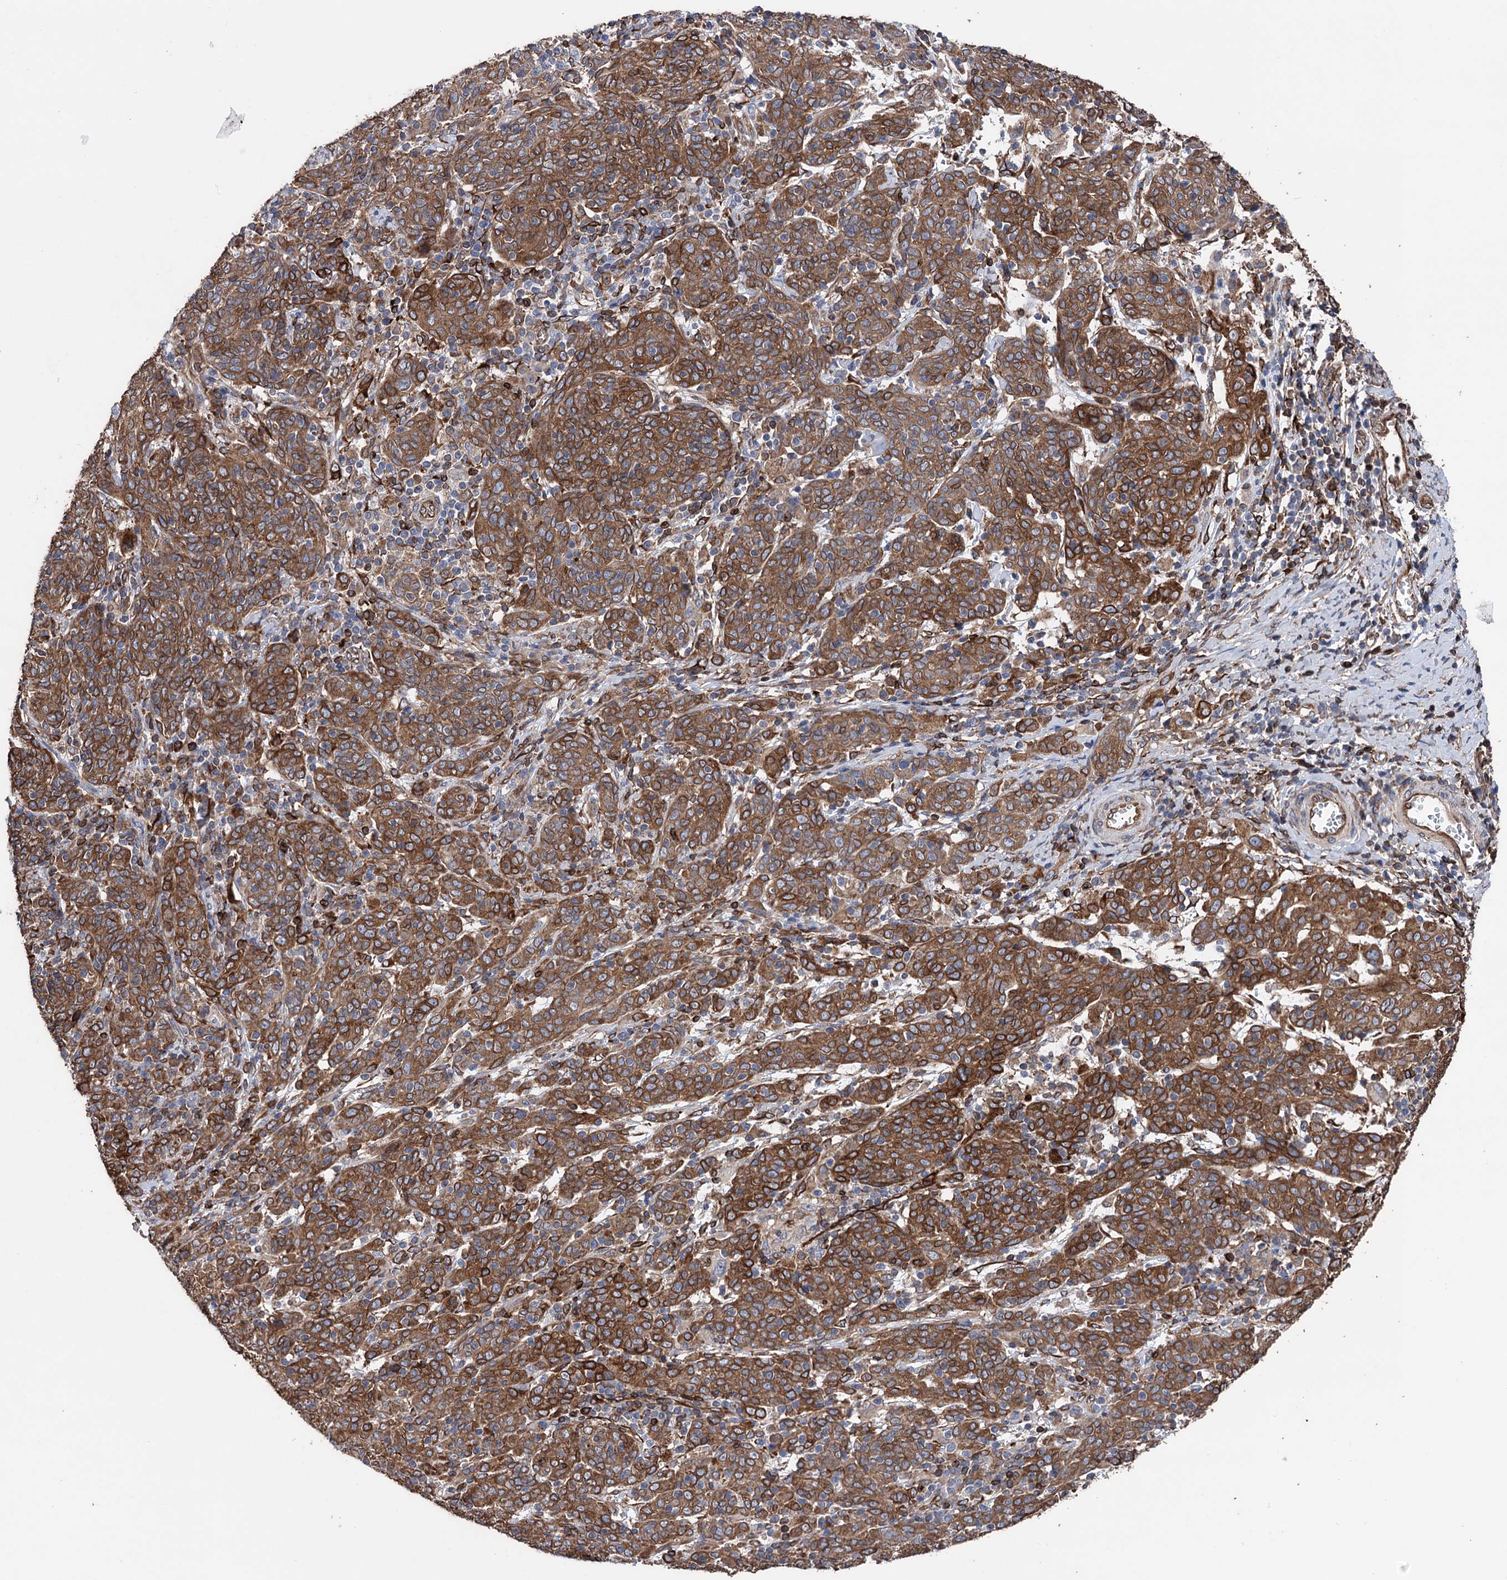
{"staining": {"intensity": "moderate", "quantity": ">75%", "location": "cytoplasmic/membranous"}, "tissue": "cervical cancer", "cell_type": "Tumor cells", "image_type": "cancer", "snomed": [{"axis": "morphology", "description": "Squamous cell carcinoma, NOS"}, {"axis": "topography", "description": "Cervix"}], "caption": "Brown immunohistochemical staining in cervical cancer exhibits moderate cytoplasmic/membranous positivity in approximately >75% of tumor cells.", "gene": "STING1", "patient": {"sex": "female", "age": 67}}